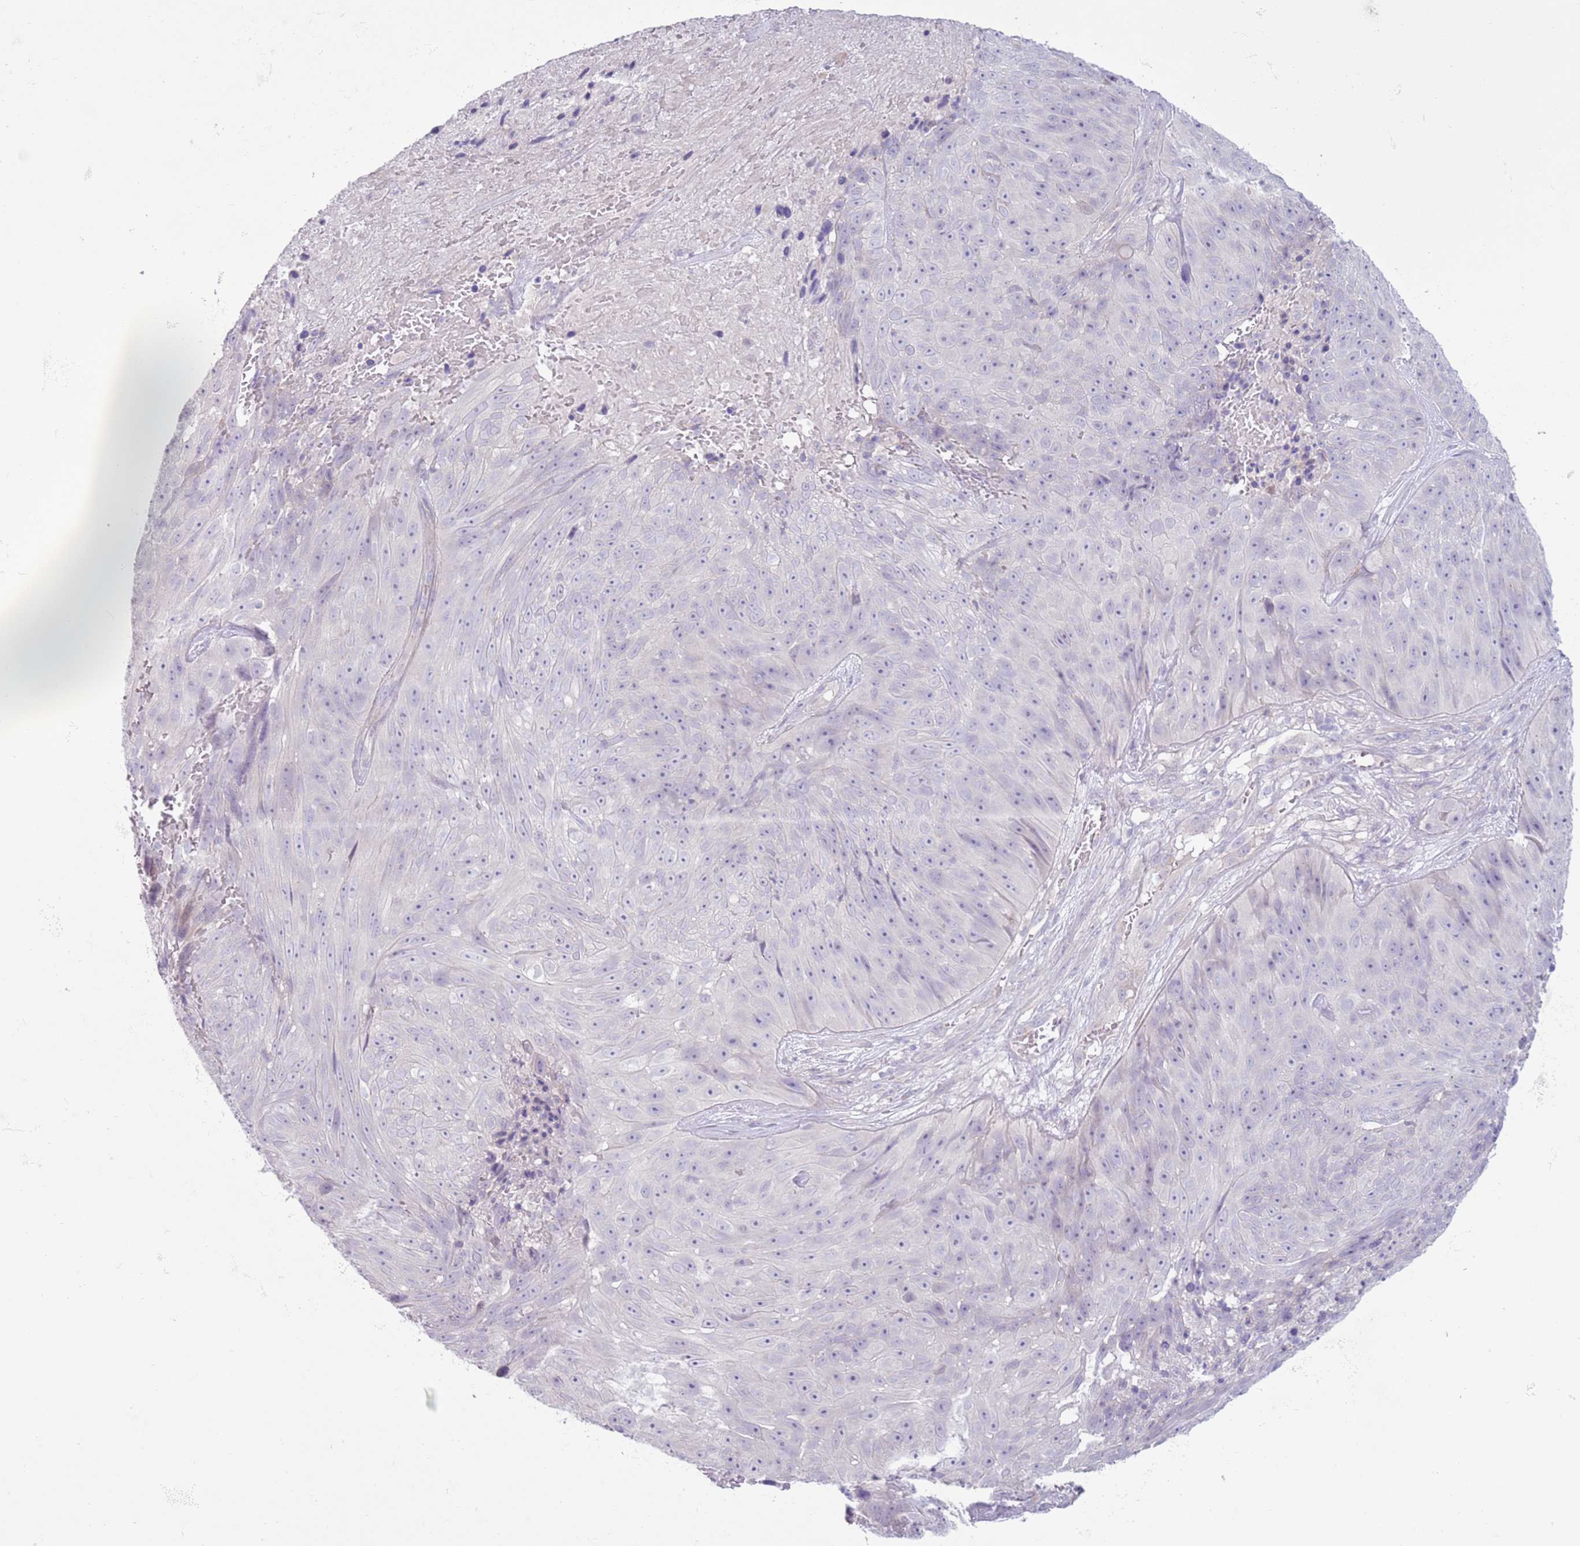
{"staining": {"intensity": "negative", "quantity": "none", "location": "none"}, "tissue": "skin cancer", "cell_type": "Tumor cells", "image_type": "cancer", "snomed": [{"axis": "morphology", "description": "Squamous cell carcinoma, NOS"}, {"axis": "topography", "description": "Skin"}], "caption": "Skin cancer was stained to show a protein in brown. There is no significant staining in tumor cells.", "gene": "ZNF239", "patient": {"sex": "female", "age": 87}}